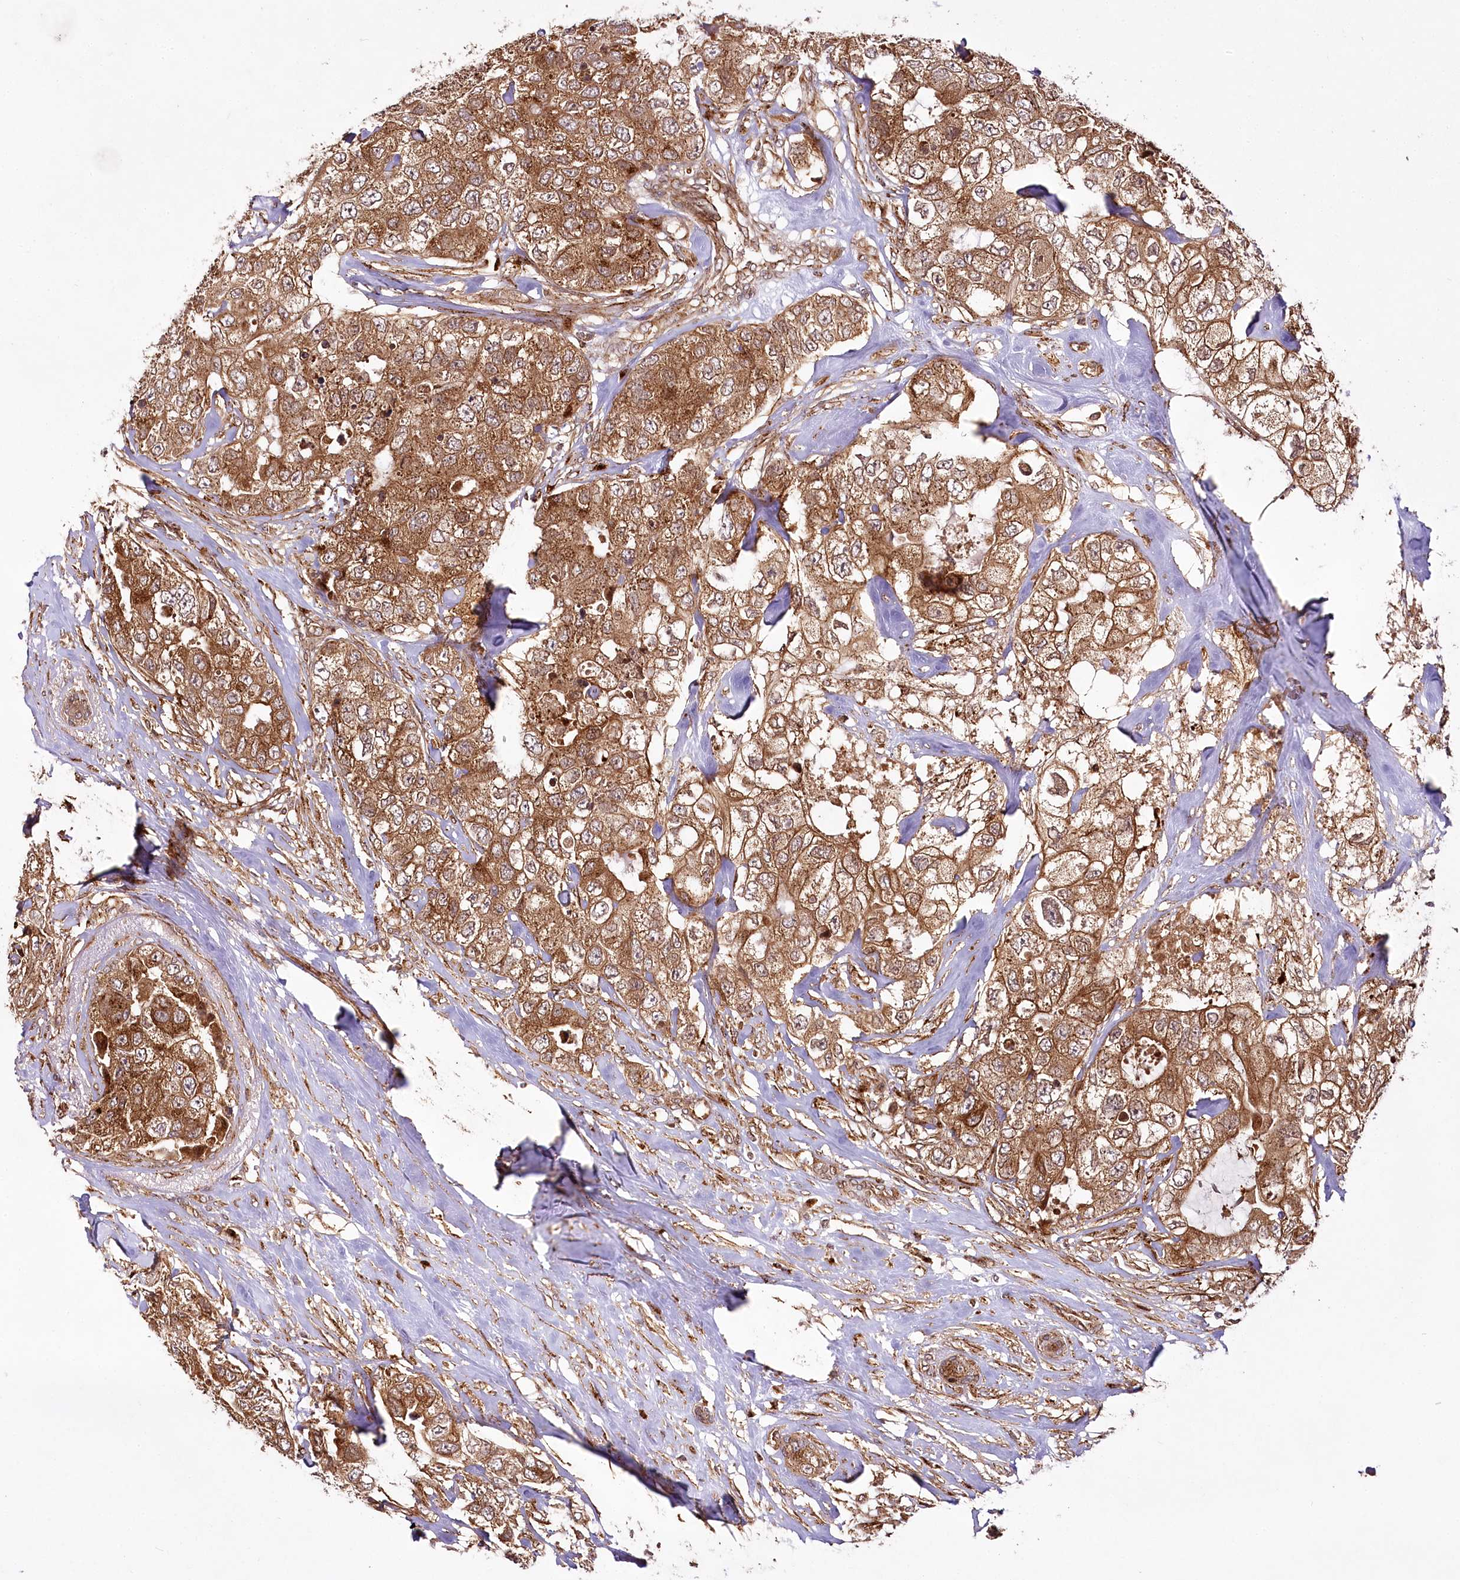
{"staining": {"intensity": "moderate", "quantity": ">75%", "location": "cytoplasmic/membranous"}, "tissue": "breast cancer", "cell_type": "Tumor cells", "image_type": "cancer", "snomed": [{"axis": "morphology", "description": "Duct carcinoma"}, {"axis": "topography", "description": "Breast"}], "caption": "A brown stain shows moderate cytoplasmic/membranous expression of a protein in breast intraductal carcinoma tumor cells.", "gene": "COPG1", "patient": {"sex": "female", "age": 62}}